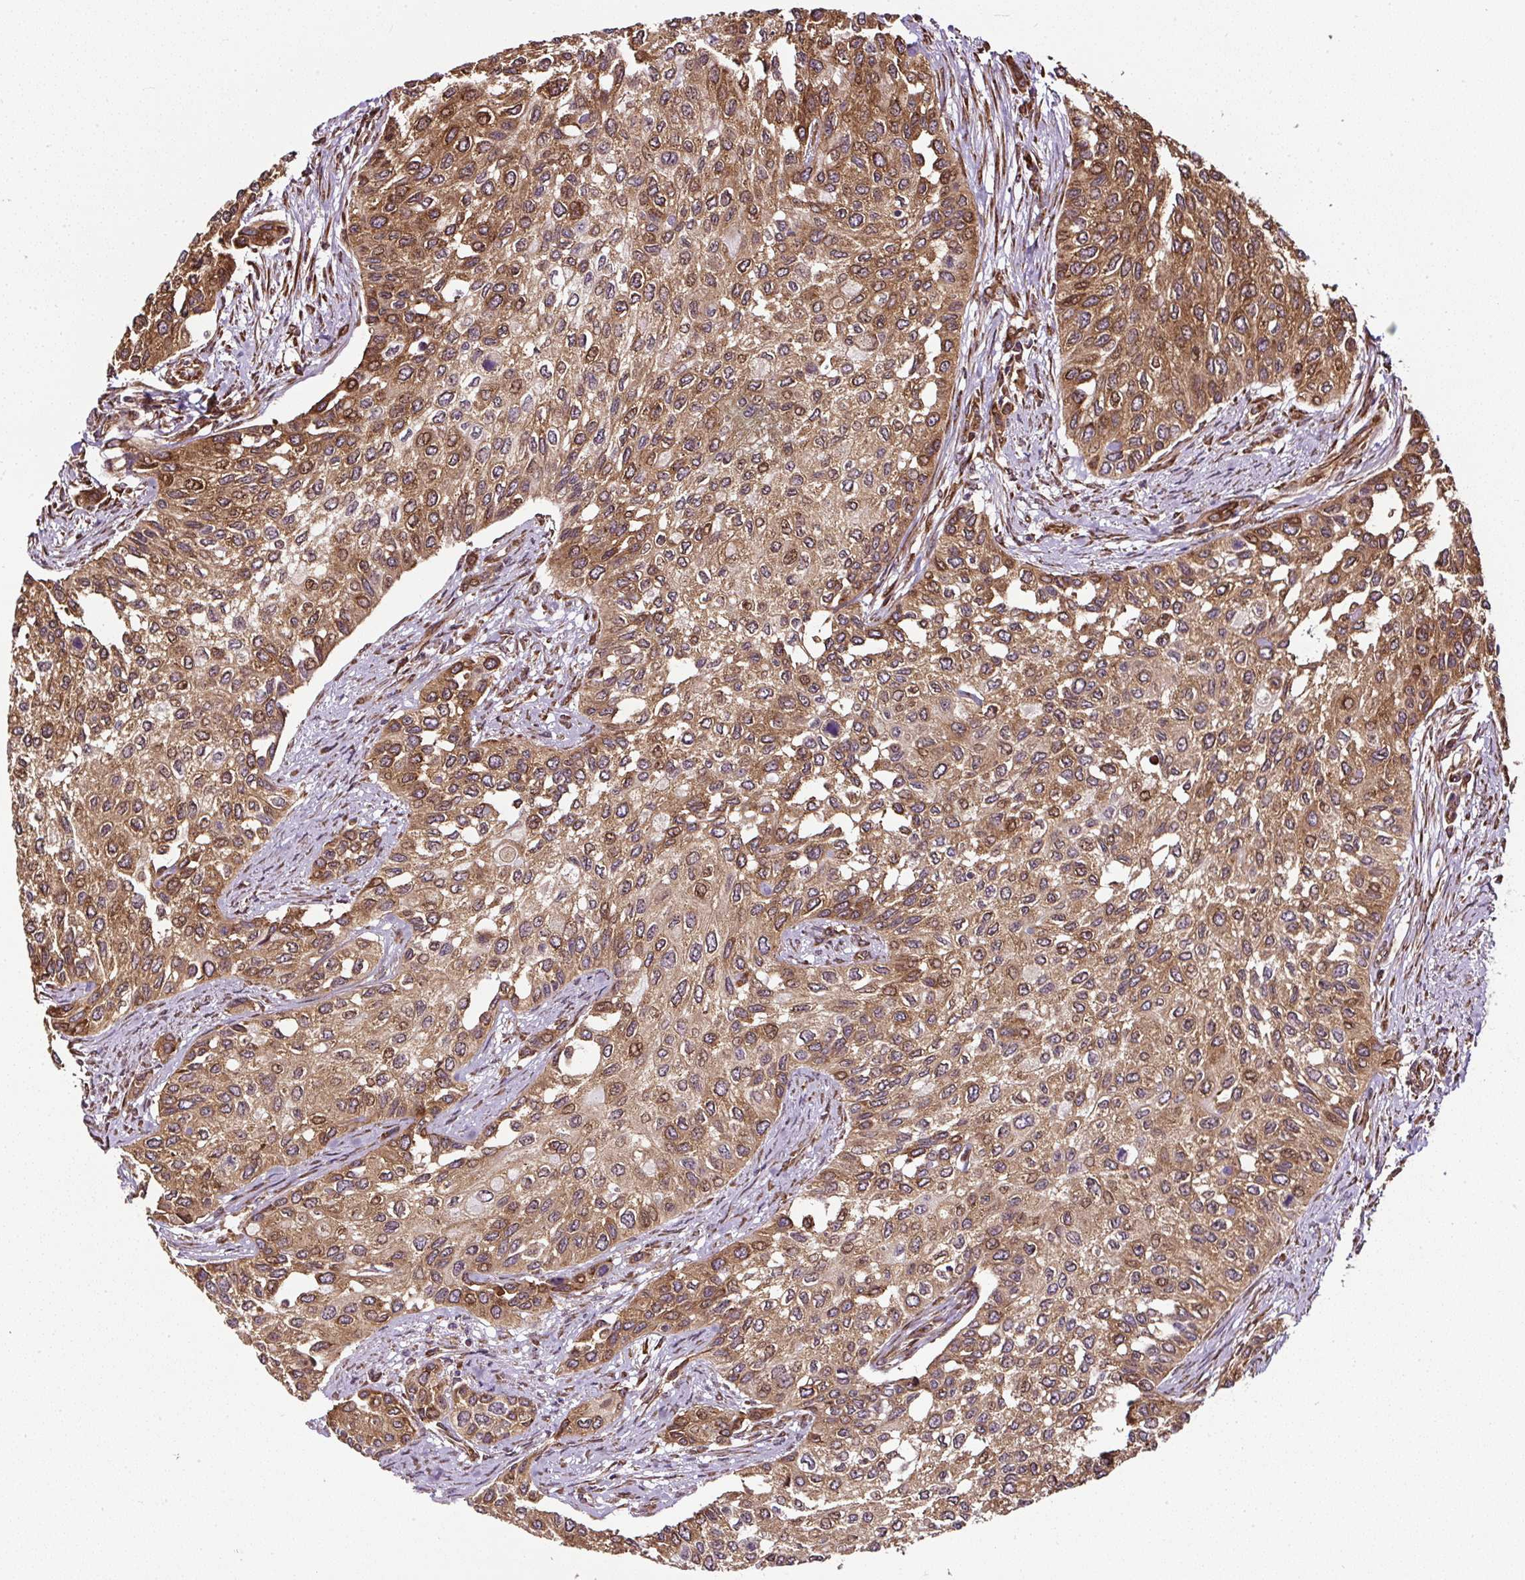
{"staining": {"intensity": "moderate", "quantity": ">75%", "location": "cytoplasmic/membranous"}, "tissue": "urothelial cancer", "cell_type": "Tumor cells", "image_type": "cancer", "snomed": [{"axis": "morphology", "description": "Normal tissue, NOS"}, {"axis": "morphology", "description": "Urothelial carcinoma, High grade"}, {"axis": "topography", "description": "Vascular tissue"}, {"axis": "topography", "description": "Urinary bladder"}], "caption": "Protein staining demonstrates moderate cytoplasmic/membranous expression in approximately >75% of tumor cells in high-grade urothelial carcinoma.", "gene": "KDM4E", "patient": {"sex": "female", "age": 56}}